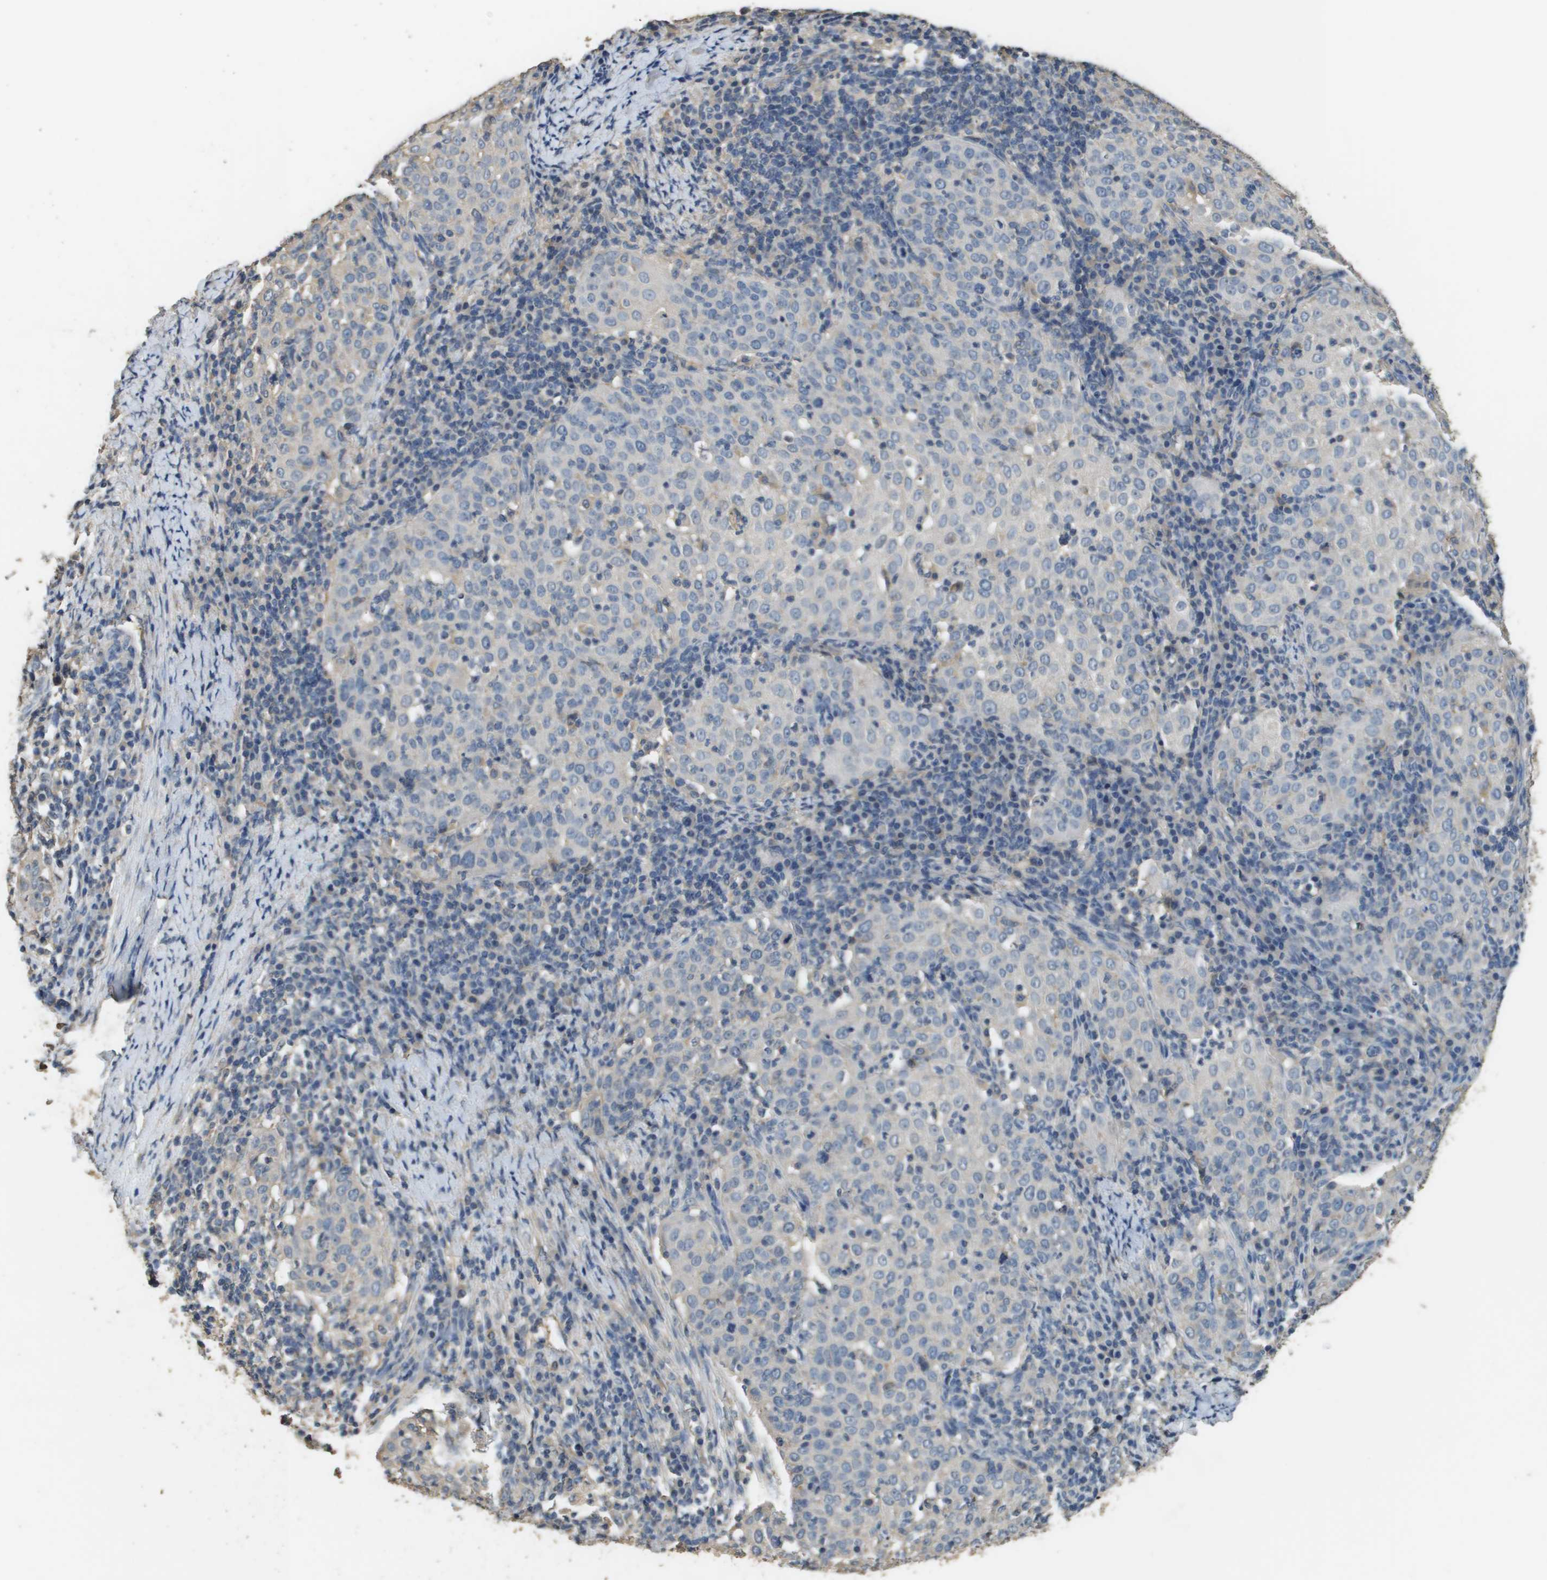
{"staining": {"intensity": "negative", "quantity": "none", "location": "none"}, "tissue": "cervical cancer", "cell_type": "Tumor cells", "image_type": "cancer", "snomed": [{"axis": "morphology", "description": "Squamous cell carcinoma, NOS"}, {"axis": "topography", "description": "Cervix"}], "caption": "The micrograph displays no significant staining in tumor cells of cervical cancer.", "gene": "RAB6B", "patient": {"sex": "female", "age": 51}}